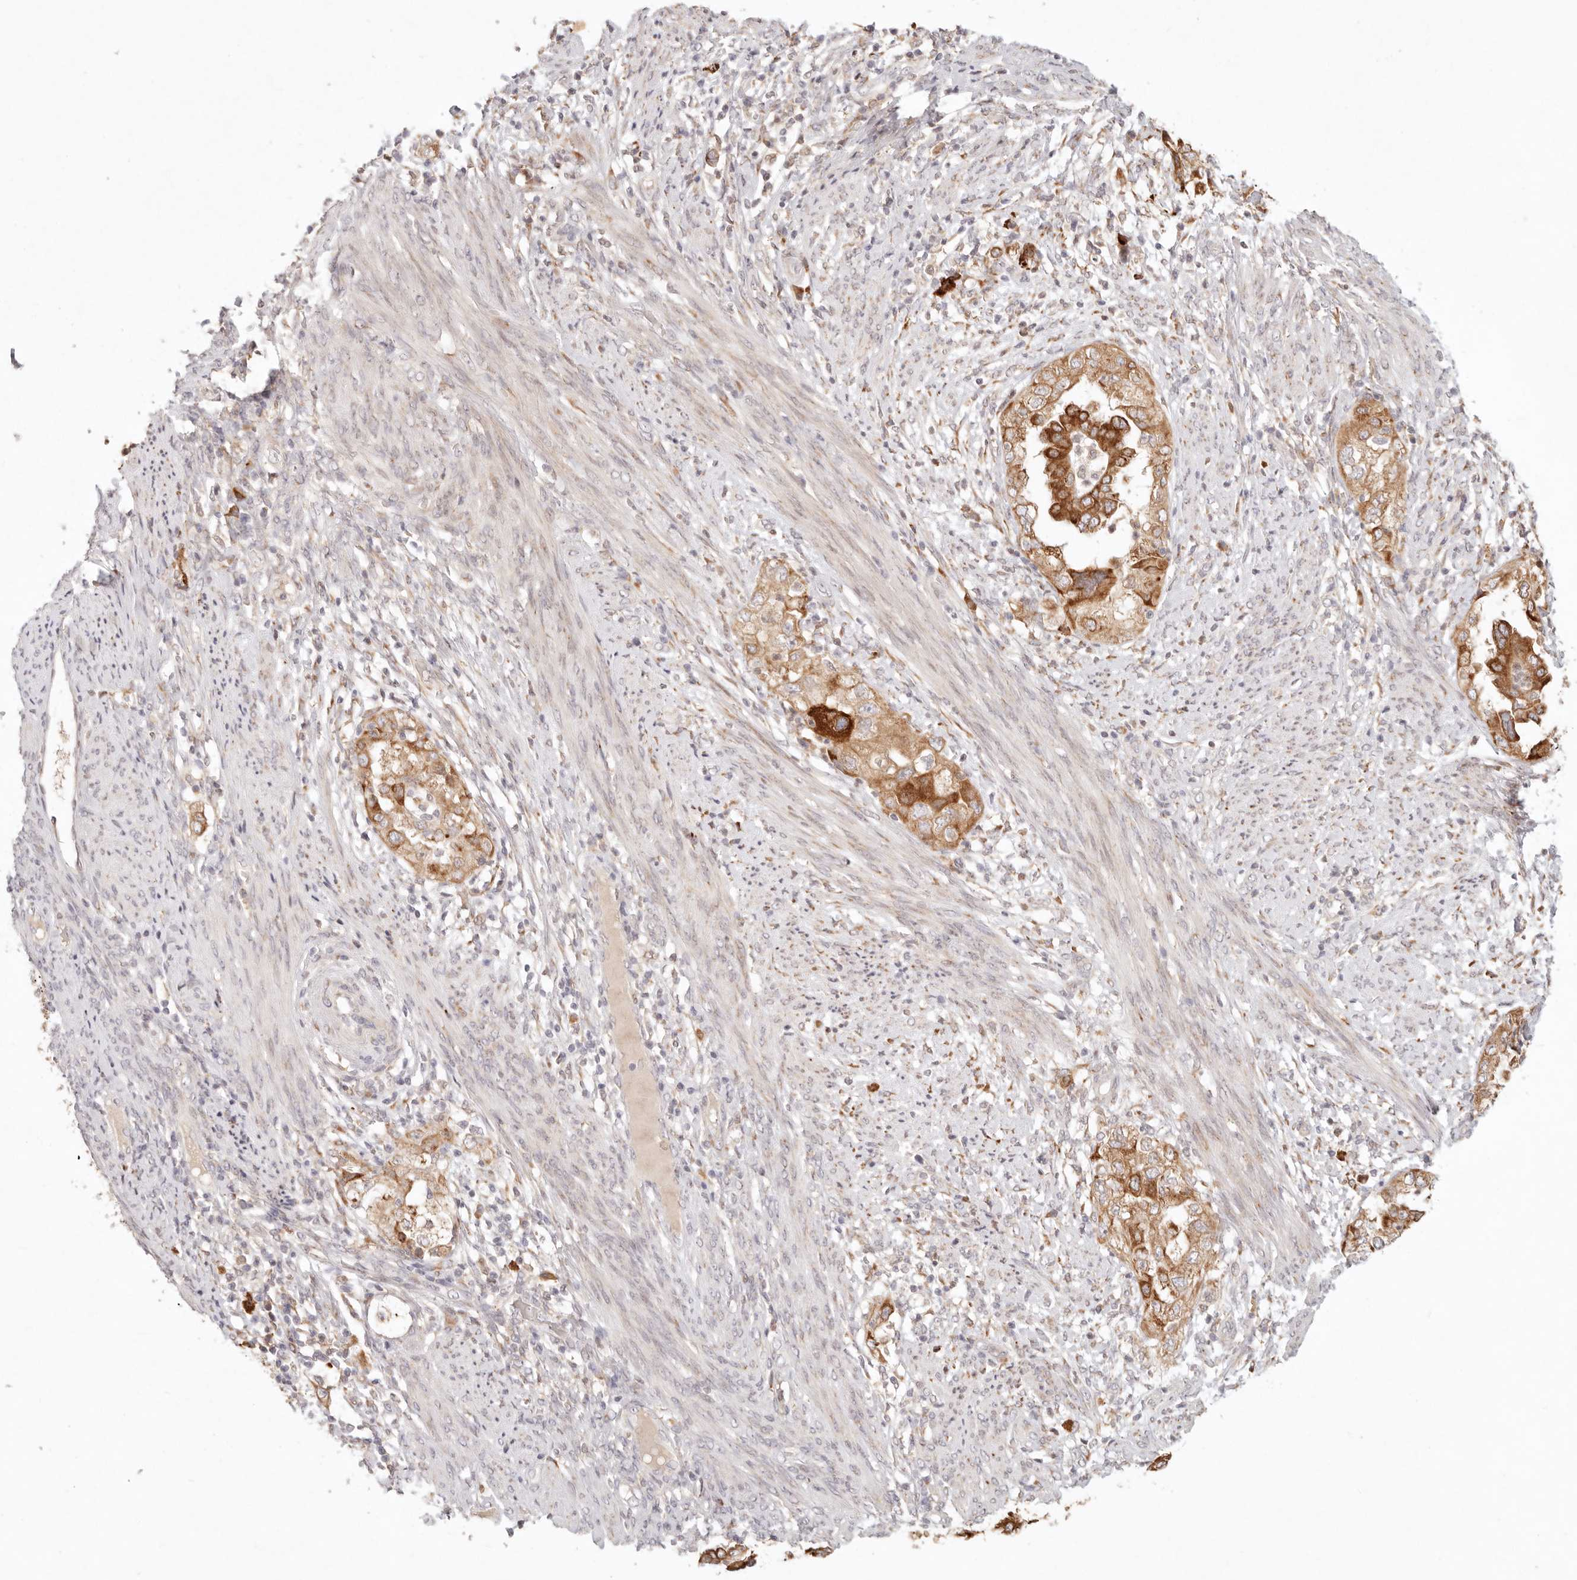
{"staining": {"intensity": "strong", "quantity": ">75%", "location": "cytoplasmic/membranous"}, "tissue": "endometrial cancer", "cell_type": "Tumor cells", "image_type": "cancer", "snomed": [{"axis": "morphology", "description": "Adenocarcinoma, NOS"}, {"axis": "topography", "description": "Endometrium"}], "caption": "A high-resolution photomicrograph shows IHC staining of endometrial cancer (adenocarcinoma), which shows strong cytoplasmic/membranous expression in about >75% of tumor cells. The staining was performed using DAB (3,3'-diaminobenzidine), with brown indicating positive protein expression. Nuclei are stained blue with hematoxylin.", "gene": "C1orf127", "patient": {"sex": "female", "age": 85}}